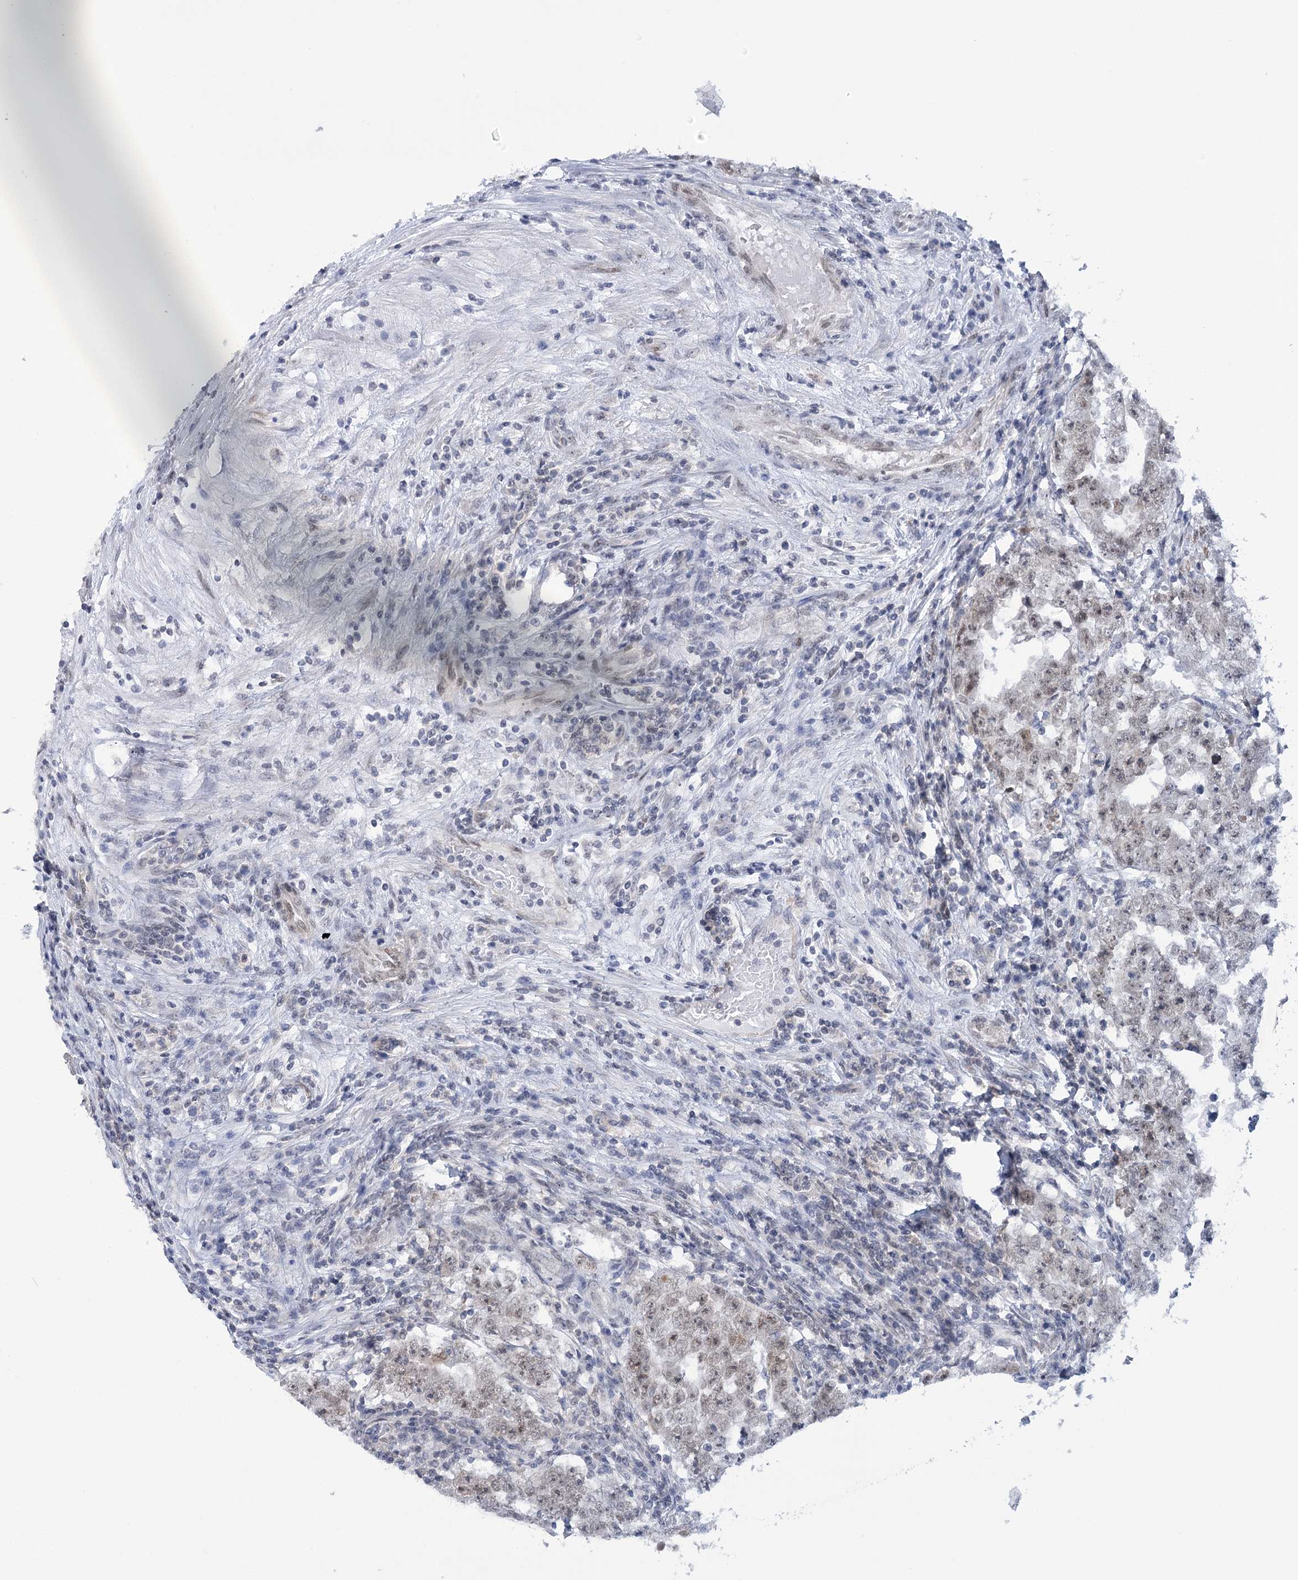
{"staining": {"intensity": "weak", "quantity": ">75%", "location": "nuclear"}, "tissue": "testis cancer", "cell_type": "Tumor cells", "image_type": "cancer", "snomed": [{"axis": "morphology", "description": "Carcinoma, Embryonal, NOS"}, {"axis": "topography", "description": "Testis"}], "caption": "Tumor cells exhibit low levels of weak nuclear positivity in approximately >75% of cells in human testis cancer.", "gene": "HNRNPA0", "patient": {"sex": "male", "age": 25}}